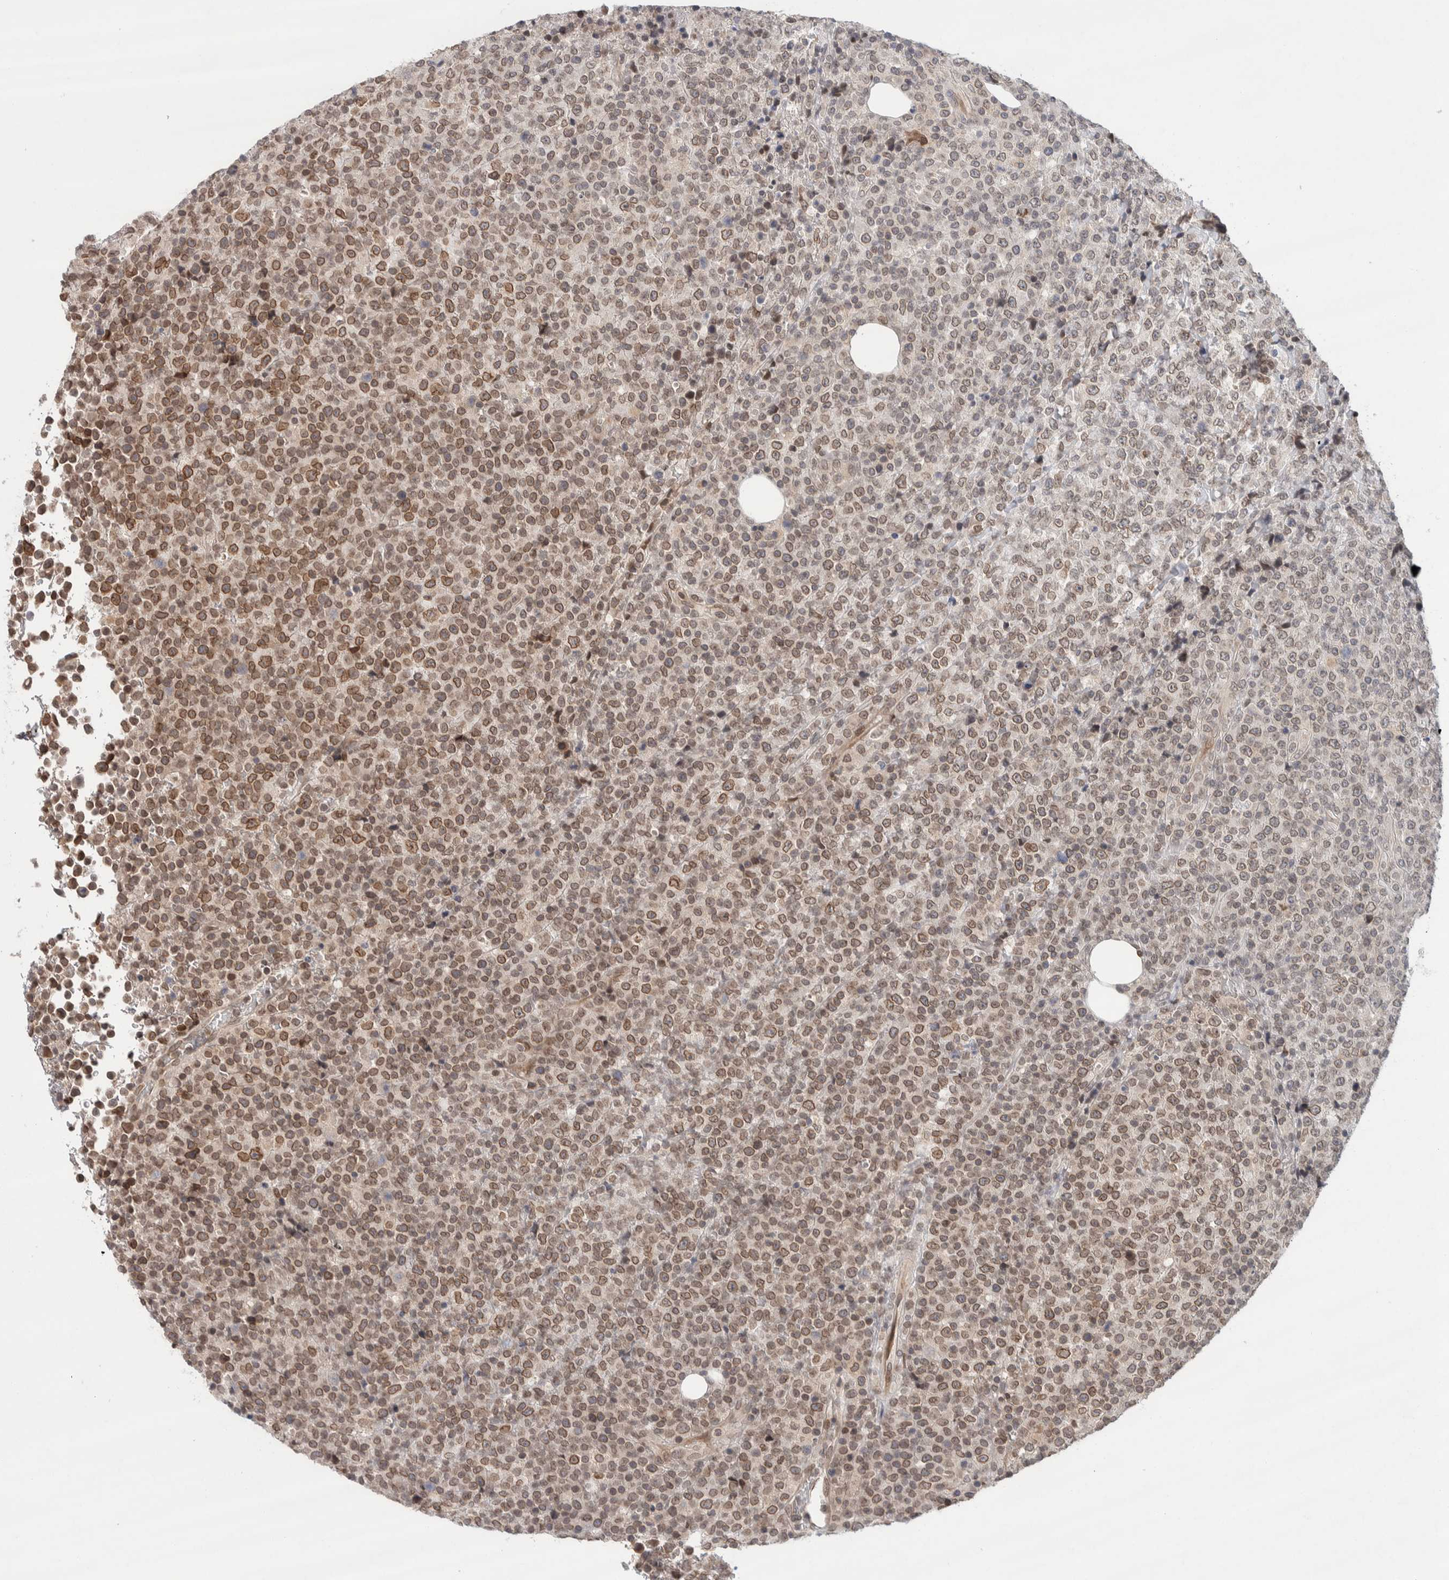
{"staining": {"intensity": "moderate", "quantity": "25%-75%", "location": "cytoplasmic/membranous,nuclear"}, "tissue": "lymphoma", "cell_type": "Tumor cells", "image_type": "cancer", "snomed": [{"axis": "morphology", "description": "Malignant lymphoma, non-Hodgkin's type, High grade"}, {"axis": "topography", "description": "Lymph node"}], "caption": "Immunohistochemical staining of human malignant lymphoma, non-Hodgkin's type (high-grade) demonstrates medium levels of moderate cytoplasmic/membranous and nuclear expression in approximately 25%-75% of tumor cells.", "gene": "CRAT", "patient": {"sex": "male", "age": 13}}